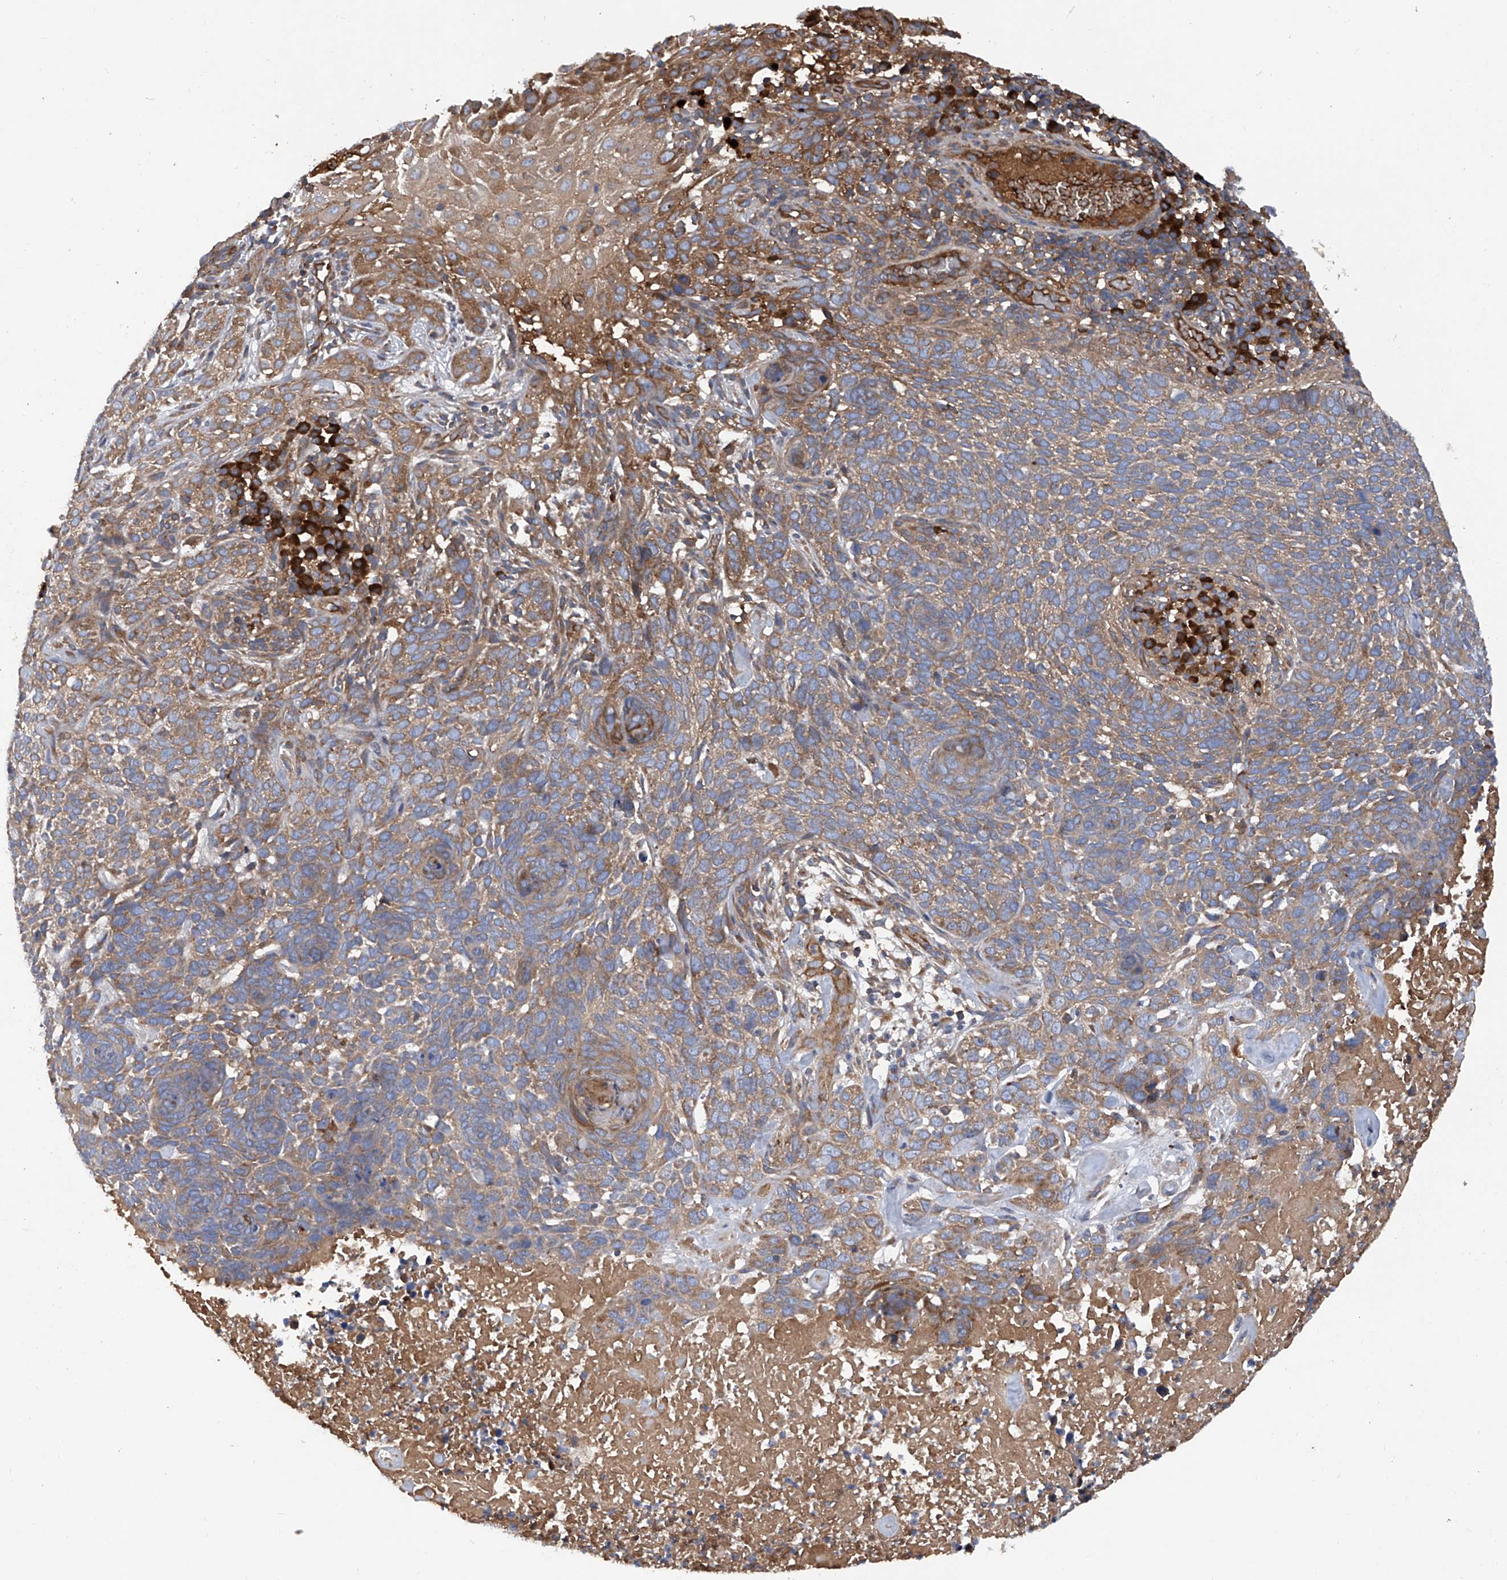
{"staining": {"intensity": "moderate", "quantity": ">75%", "location": "cytoplasmic/membranous"}, "tissue": "skin cancer", "cell_type": "Tumor cells", "image_type": "cancer", "snomed": [{"axis": "morphology", "description": "Basal cell carcinoma"}, {"axis": "topography", "description": "Skin"}], "caption": "A micrograph of skin cancer (basal cell carcinoma) stained for a protein exhibits moderate cytoplasmic/membranous brown staining in tumor cells. (Stains: DAB in brown, nuclei in blue, Microscopy: brightfield microscopy at high magnification).", "gene": "ASCC3", "patient": {"sex": "female", "age": 64}}